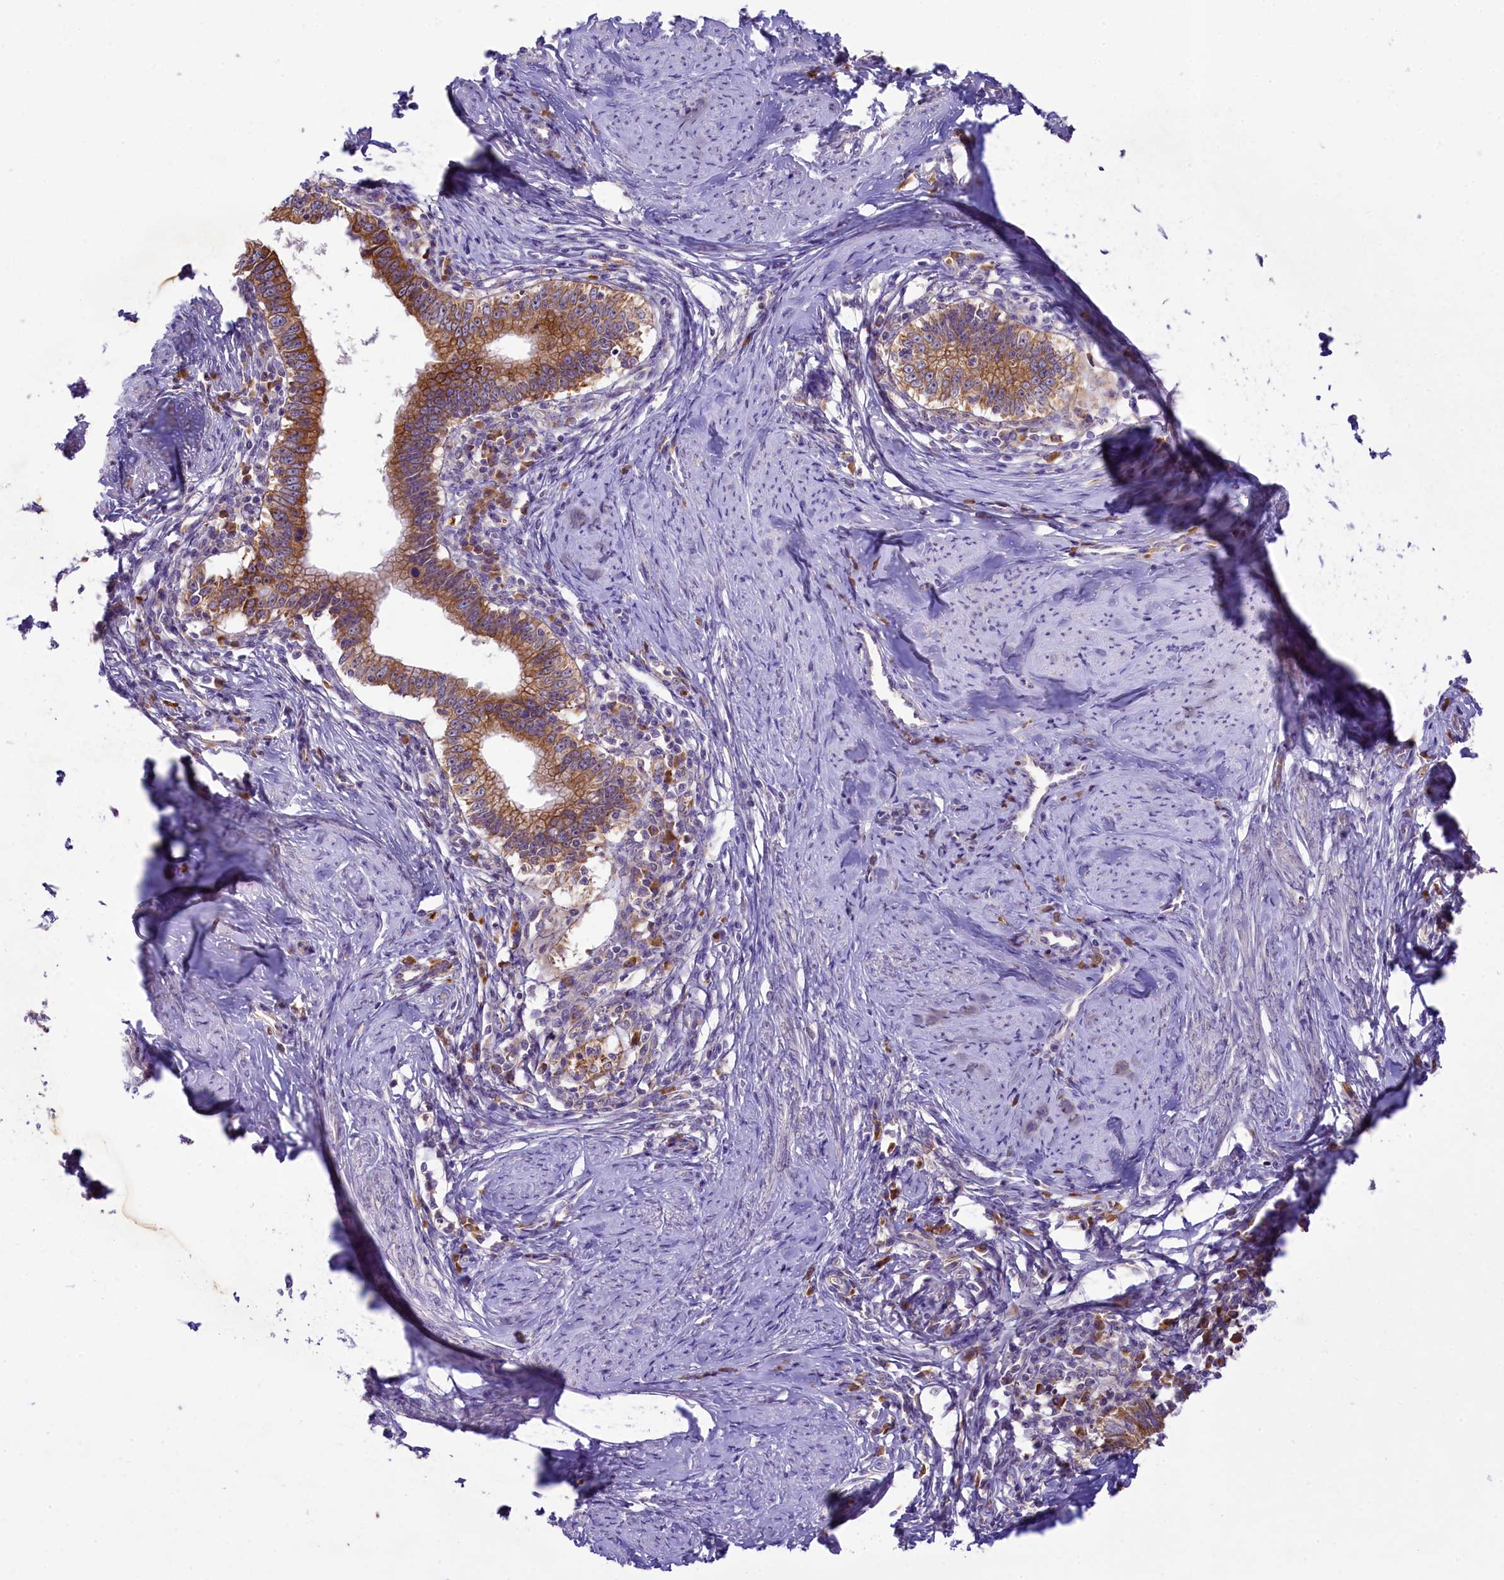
{"staining": {"intensity": "strong", "quantity": ">75%", "location": "cytoplasmic/membranous"}, "tissue": "cervical cancer", "cell_type": "Tumor cells", "image_type": "cancer", "snomed": [{"axis": "morphology", "description": "Adenocarcinoma, NOS"}, {"axis": "topography", "description": "Cervix"}], "caption": "Strong cytoplasmic/membranous positivity is seen in about >75% of tumor cells in cervical adenocarcinoma.", "gene": "LARP4", "patient": {"sex": "female", "age": 36}}